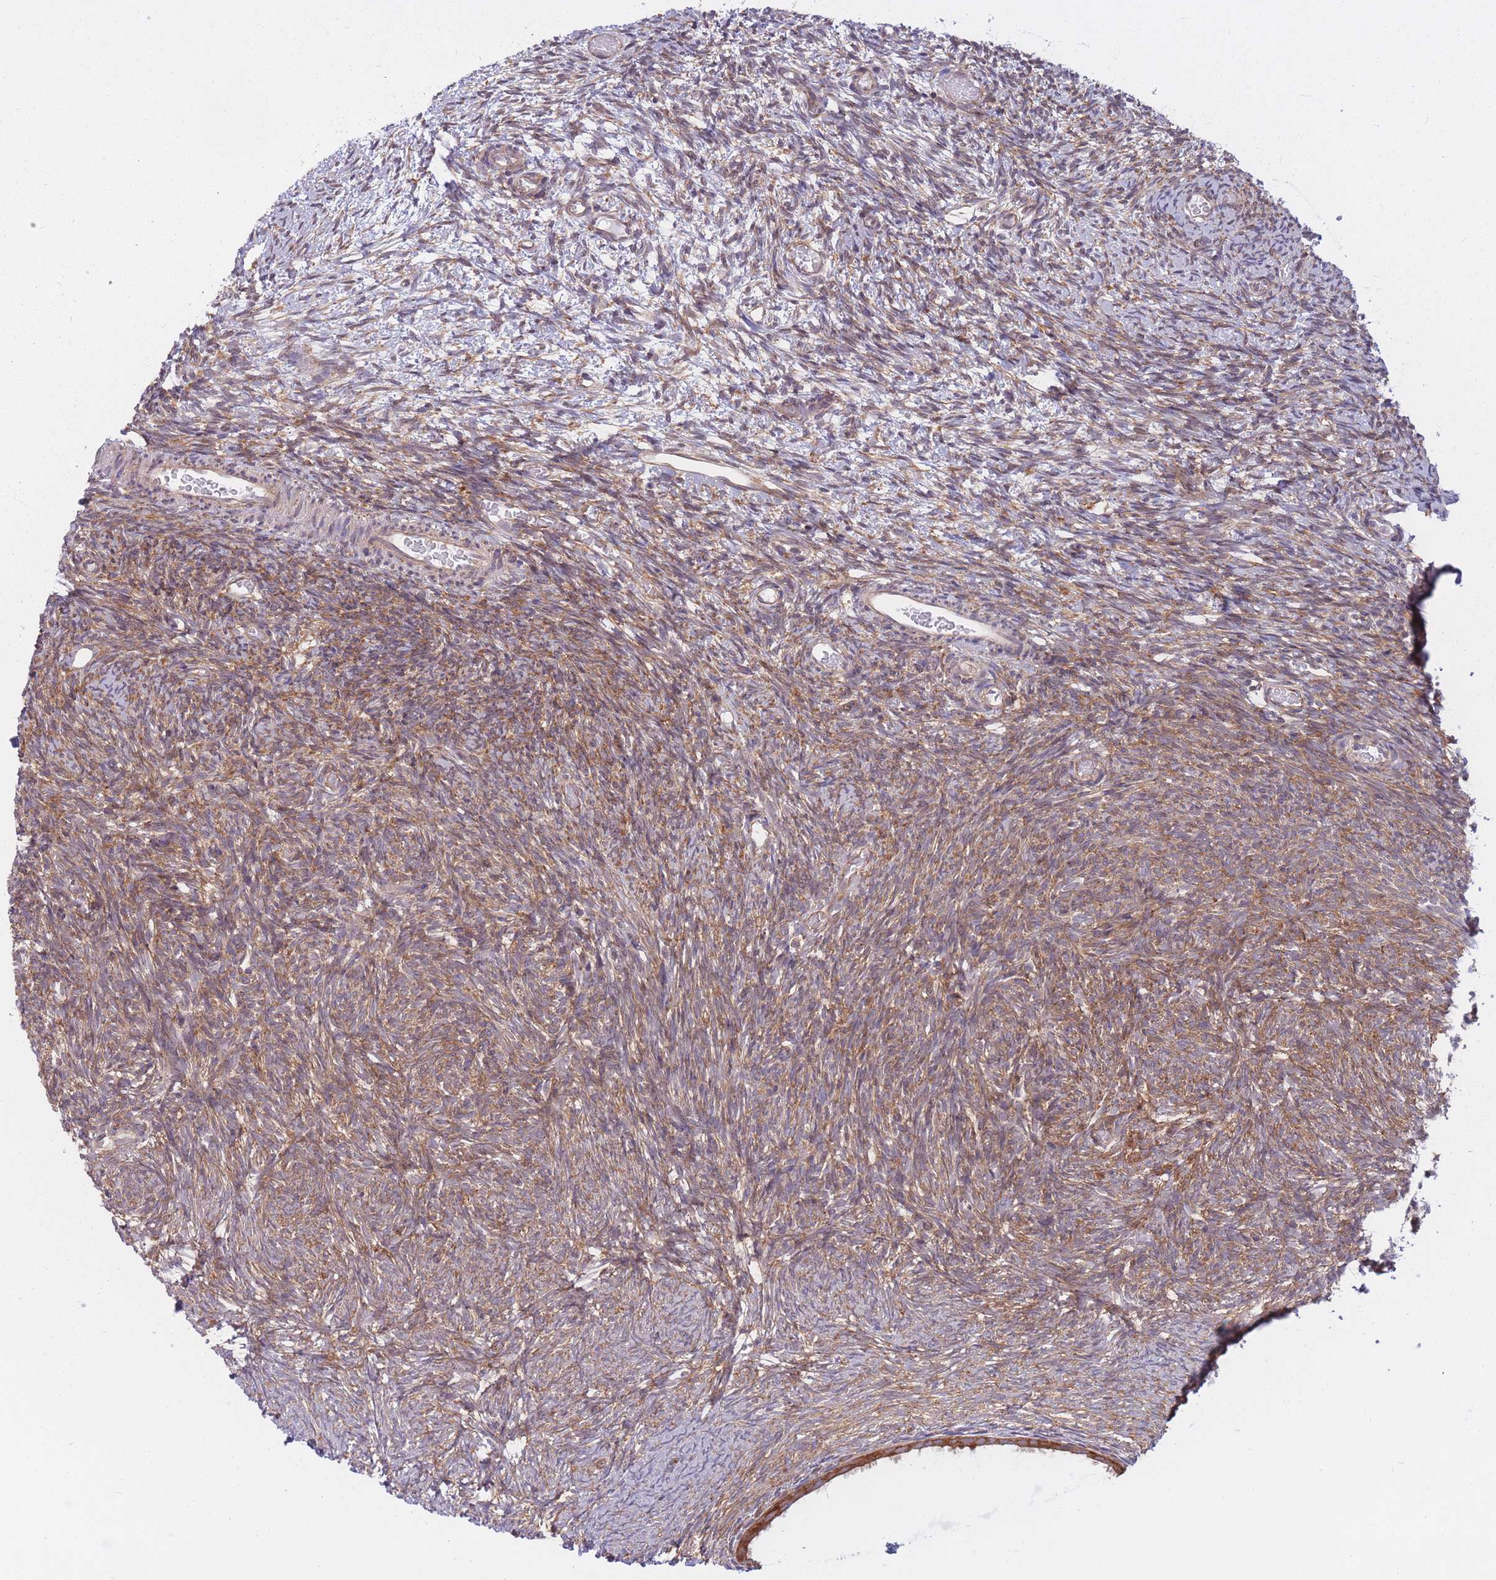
{"staining": {"intensity": "moderate", "quantity": ">75%", "location": "cytoplasmic/membranous"}, "tissue": "ovary", "cell_type": "Ovarian stroma cells", "image_type": "normal", "snomed": [{"axis": "morphology", "description": "Normal tissue, NOS"}, {"axis": "topography", "description": "Ovary"}], "caption": "DAB immunohistochemical staining of normal human ovary reveals moderate cytoplasmic/membranous protein positivity in approximately >75% of ovarian stroma cells. The staining was performed using DAB, with brown indicating positive protein expression. Nuclei are stained blue with hematoxylin.", "gene": "CCDC124", "patient": {"sex": "female", "age": 39}}